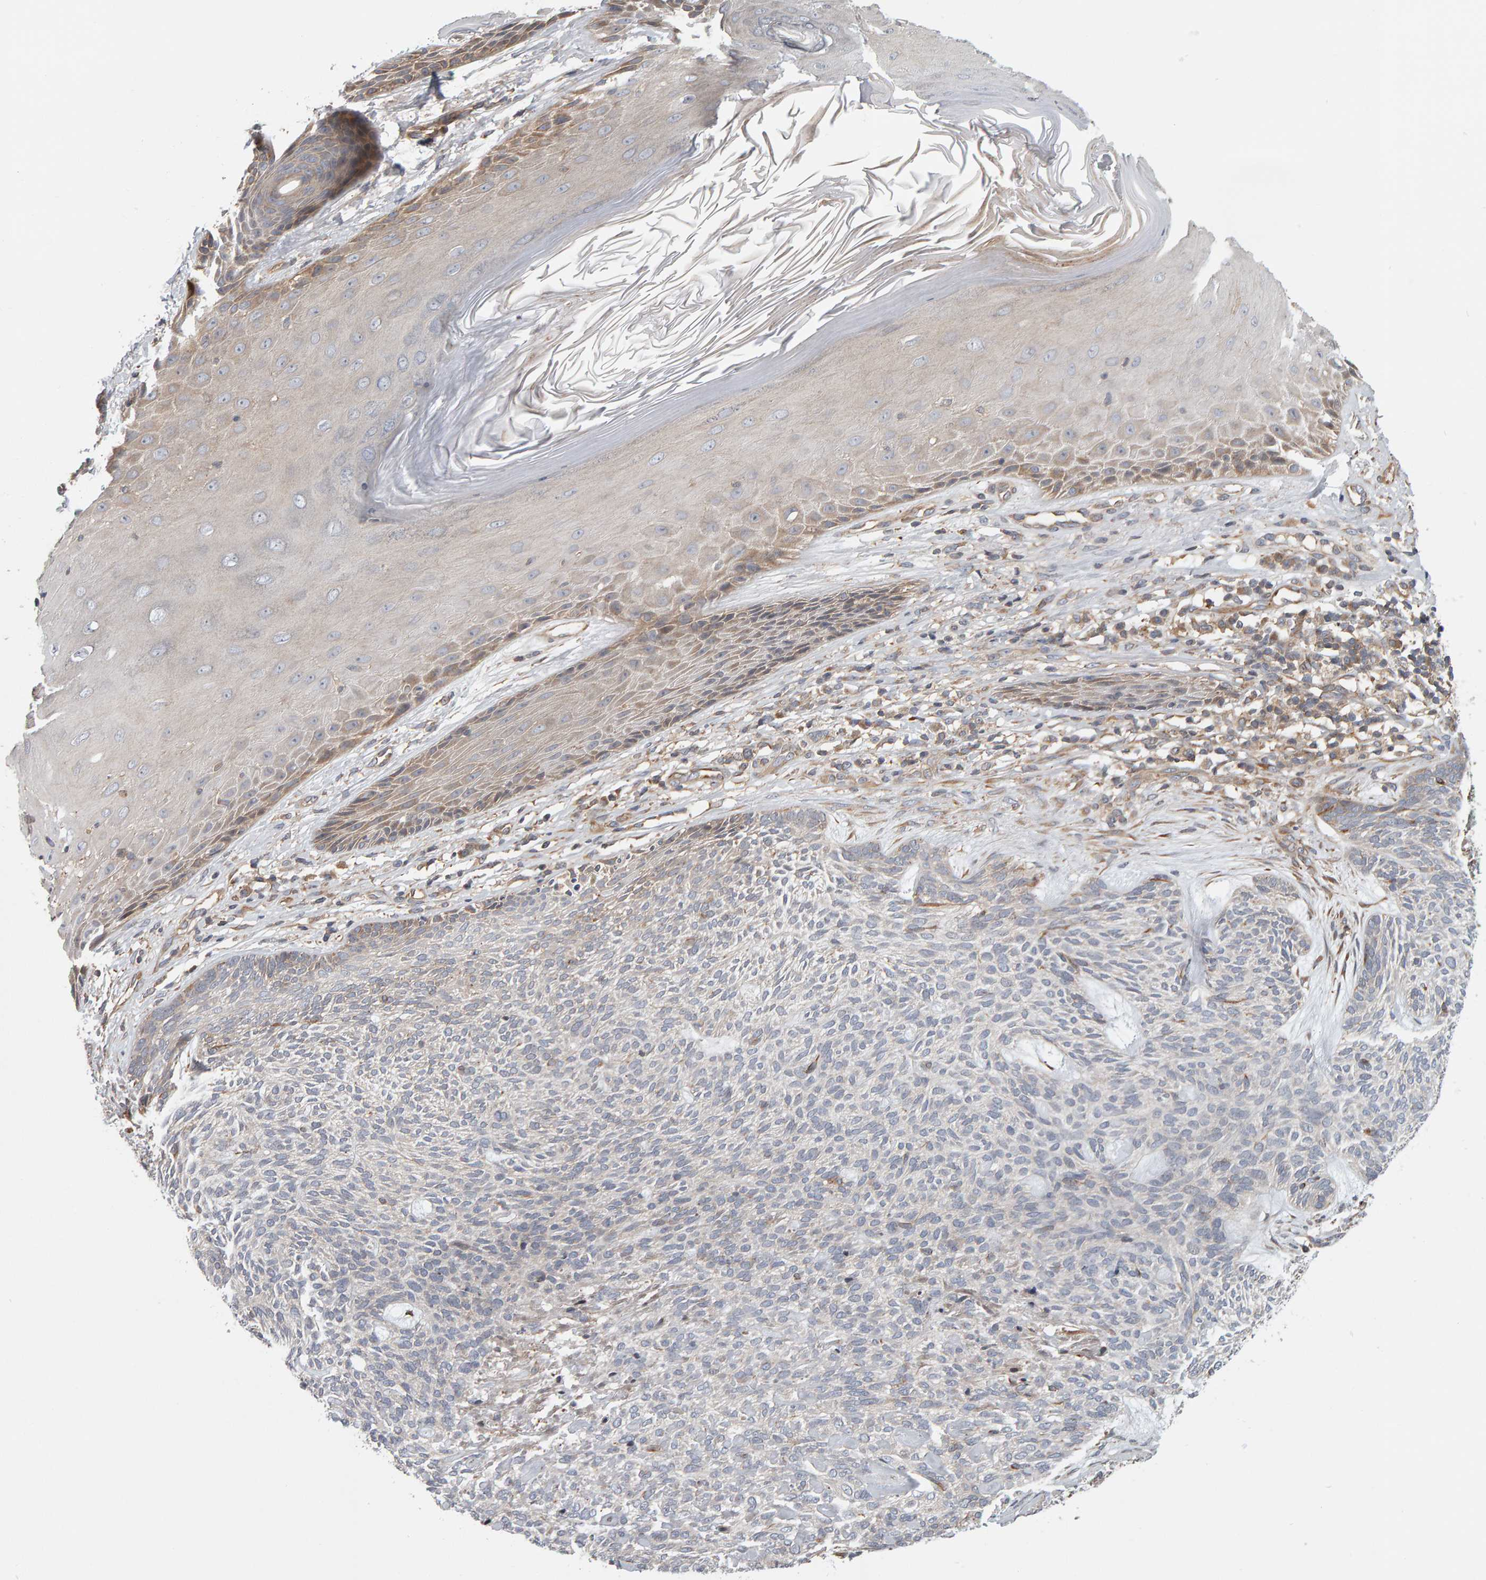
{"staining": {"intensity": "weak", "quantity": "<25%", "location": "cytoplasmic/membranous"}, "tissue": "skin cancer", "cell_type": "Tumor cells", "image_type": "cancer", "snomed": [{"axis": "morphology", "description": "Basal cell carcinoma"}, {"axis": "topography", "description": "Skin"}], "caption": "Immunohistochemistry of skin basal cell carcinoma displays no positivity in tumor cells. (DAB (3,3'-diaminobenzidine) IHC visualized using brightfield microscopy, high magnification).", "gene": "C9orf72", "patient": {"sex": "male", "age": 55}}